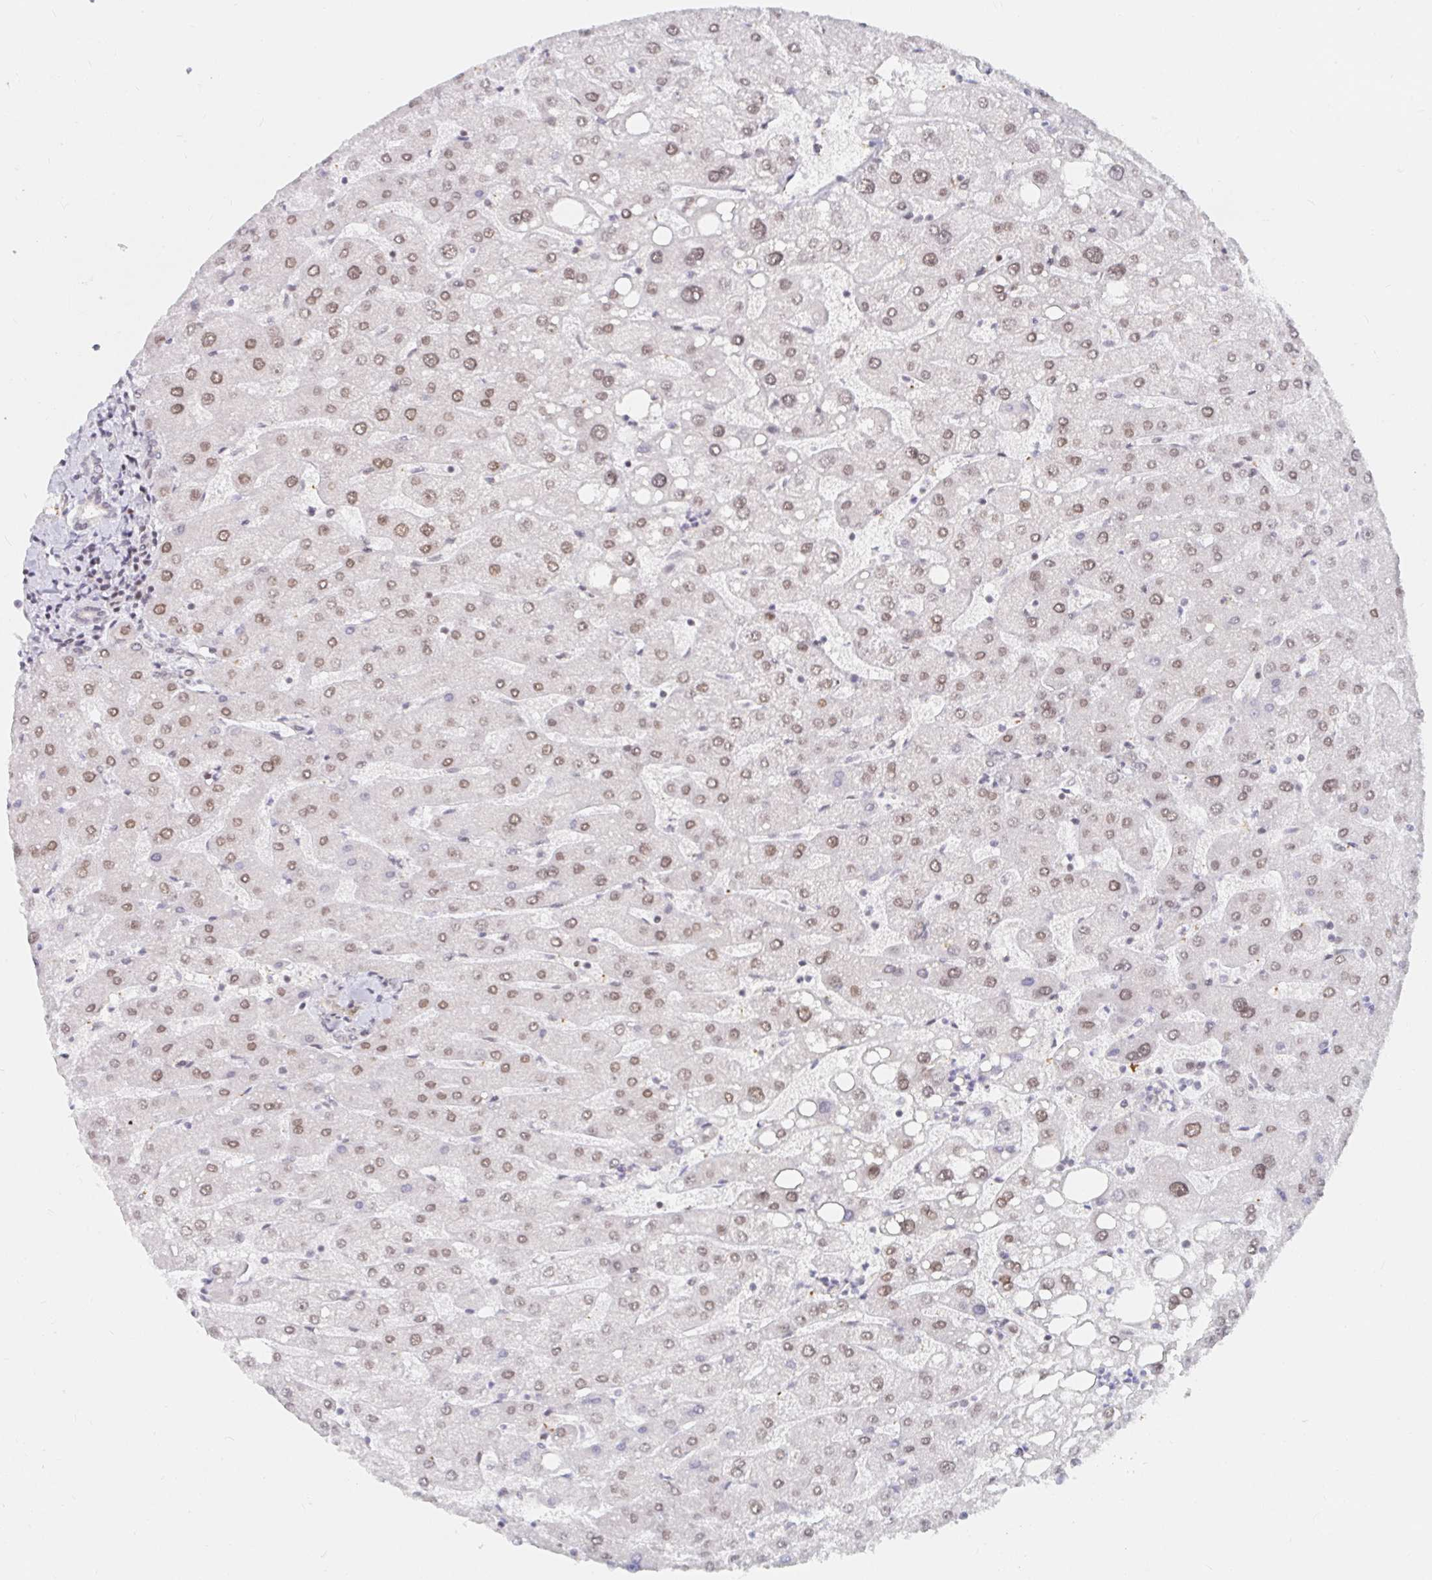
{"staining": {"intensity": "negative", "quantity": "none", "location": "none"}, "tissue": "liver", "cell_type": "Cholangiocytes", "image_type": "normal", "snomed": [{"axis": "morphology", "description": "Normal tissue, NOS"}, {"axis": "topography", "description": "Liver"}], "caption": "Image shows no significant protein staining in cholangiocytes of unremarkable liver.", "gene": "CHD2", "patient": {"sex": "male", "age": 67}}